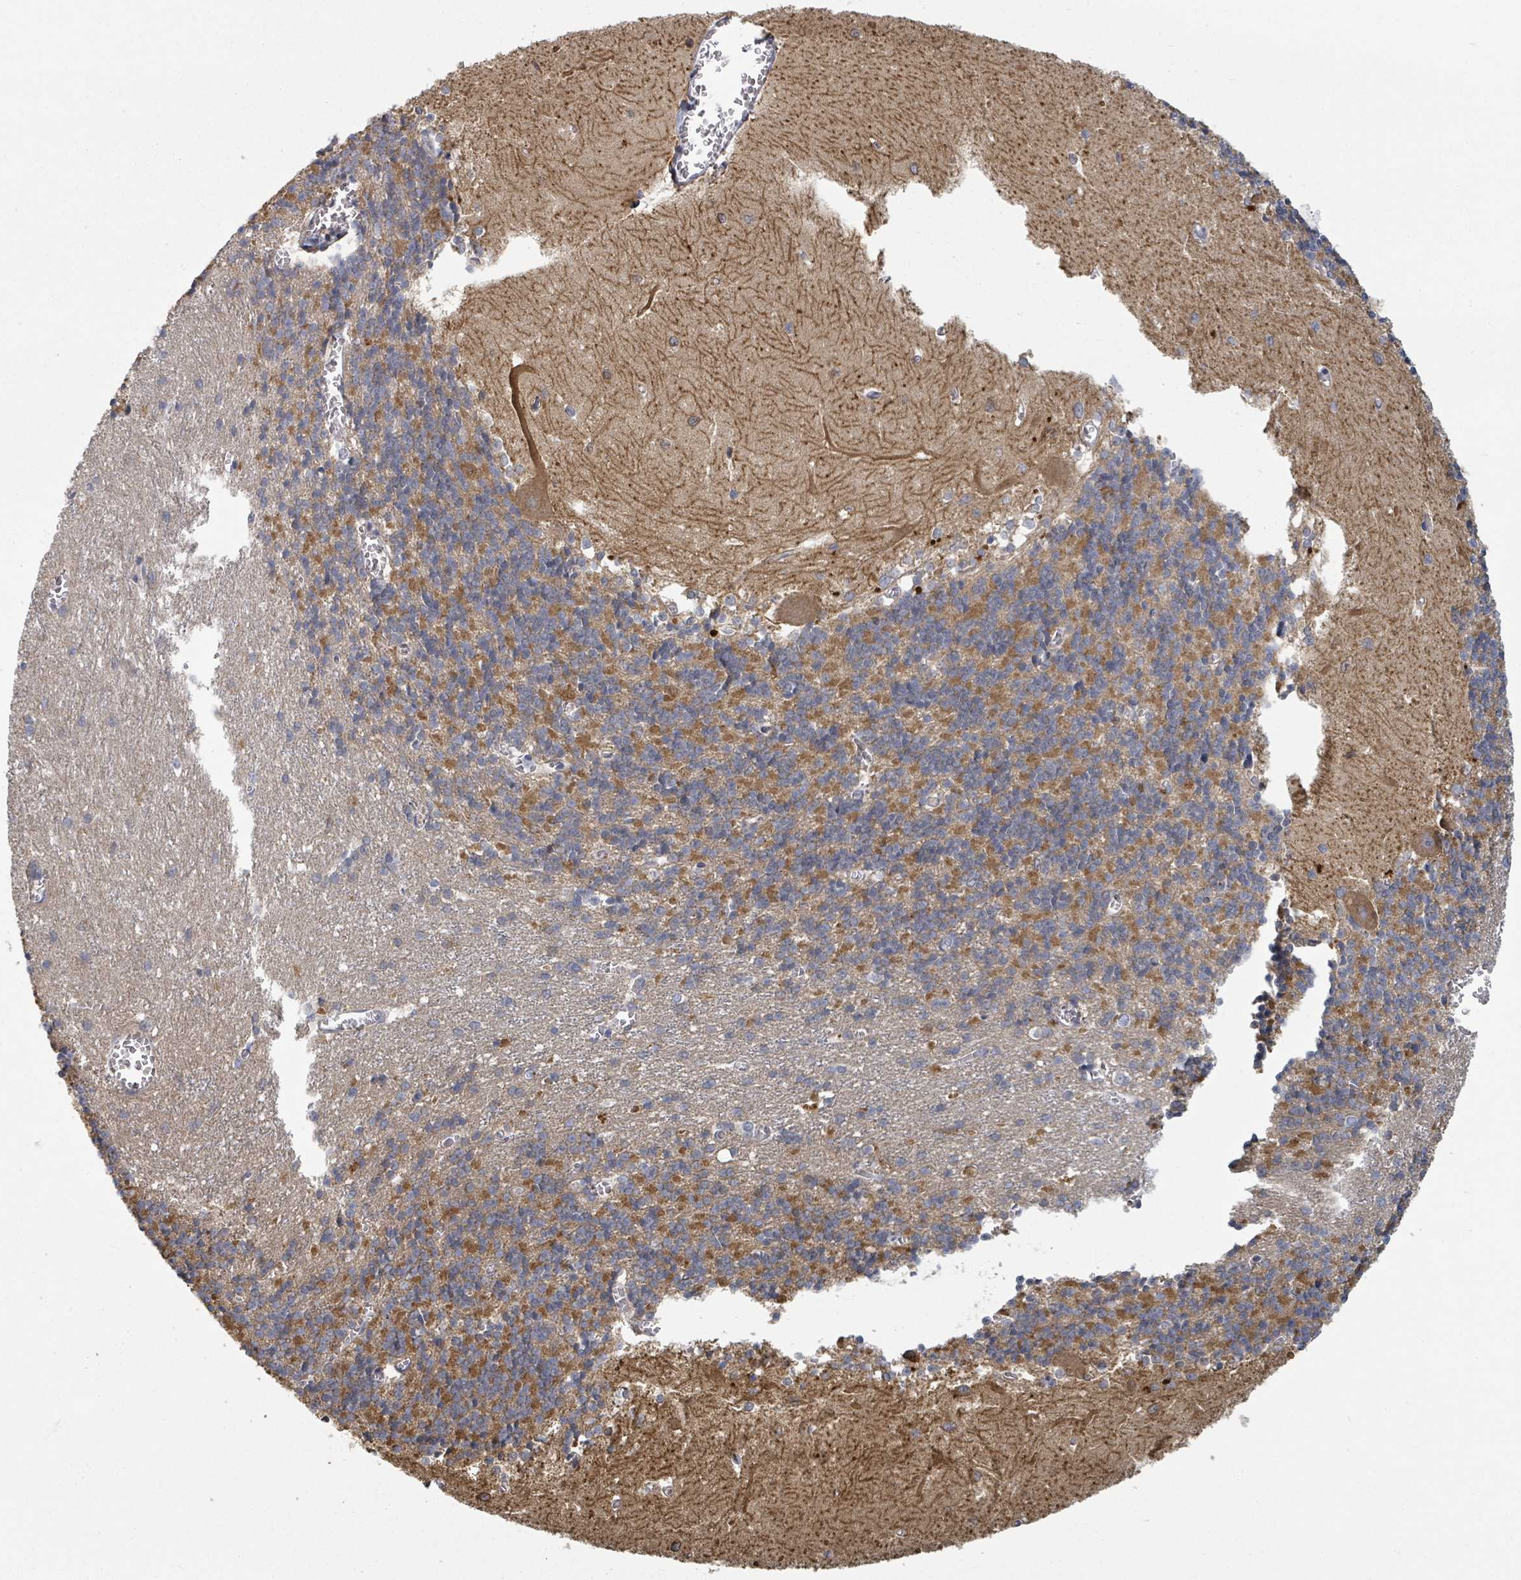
{"staining": {"intensity": "moderate", "quantity": "25%-75%", "location": "cytoplasmic/membranous"}, "tissue": "cerebellum", "cell_type": "Cells in granular layer", "image_type": "normal", "snomed": [{"axis": "morphology", "description": "Normal tissue, NOS"}, {"axis": "topography", "description": "Cerebellum"}], "caption": "DAB (3,3'-diaminobenzidine) immunohistochemical staining of unremarkable human cerebellum displays moderate cytoplasmic/membranous protein staining in about 25%-75% of cells in granular layer.", "gene": "GABBR1", "patient": {"sex": "male", "age": 37}}